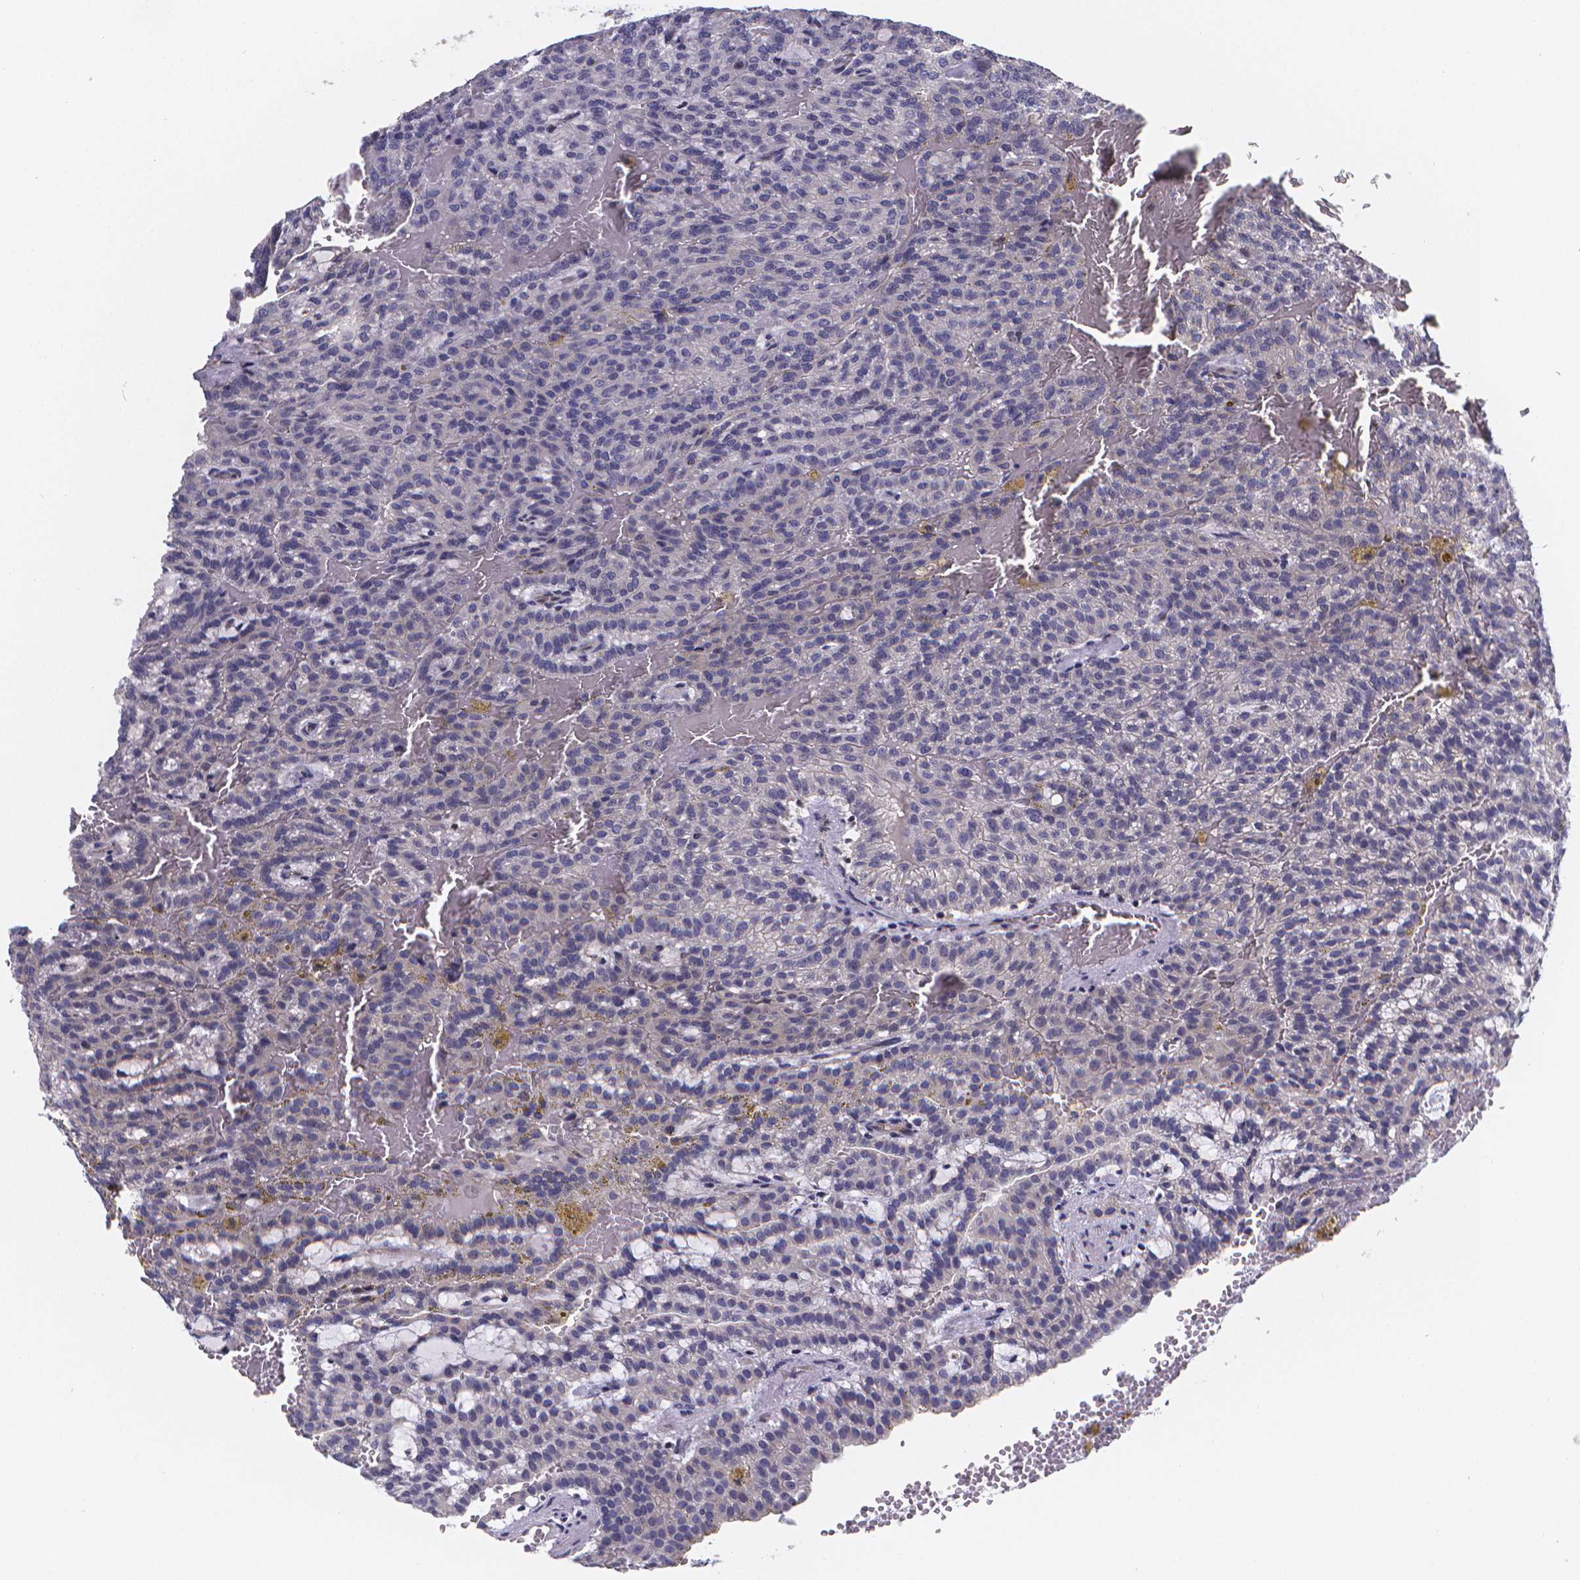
{"staining": {"intensity": "negative", "quantity": "none", "location": "none"}, "tissue": "renal cancer", "cell_type": "Tumor cells", "image_type": "cancer", "snomed": [{"axis": "morphology", "description": "Adenocarcinoma, NOS"}, {"axis": "topography", "description": "Kidney"}], "caption": "High magnification brightfield microscopy of renal adenocarcinoma stained with DAB (brown) and counterstained with hematoxylin (blue): tumor cells show no significant expression.", "gene": "PAH", "patient": {"sex": "male", "age": 63}}